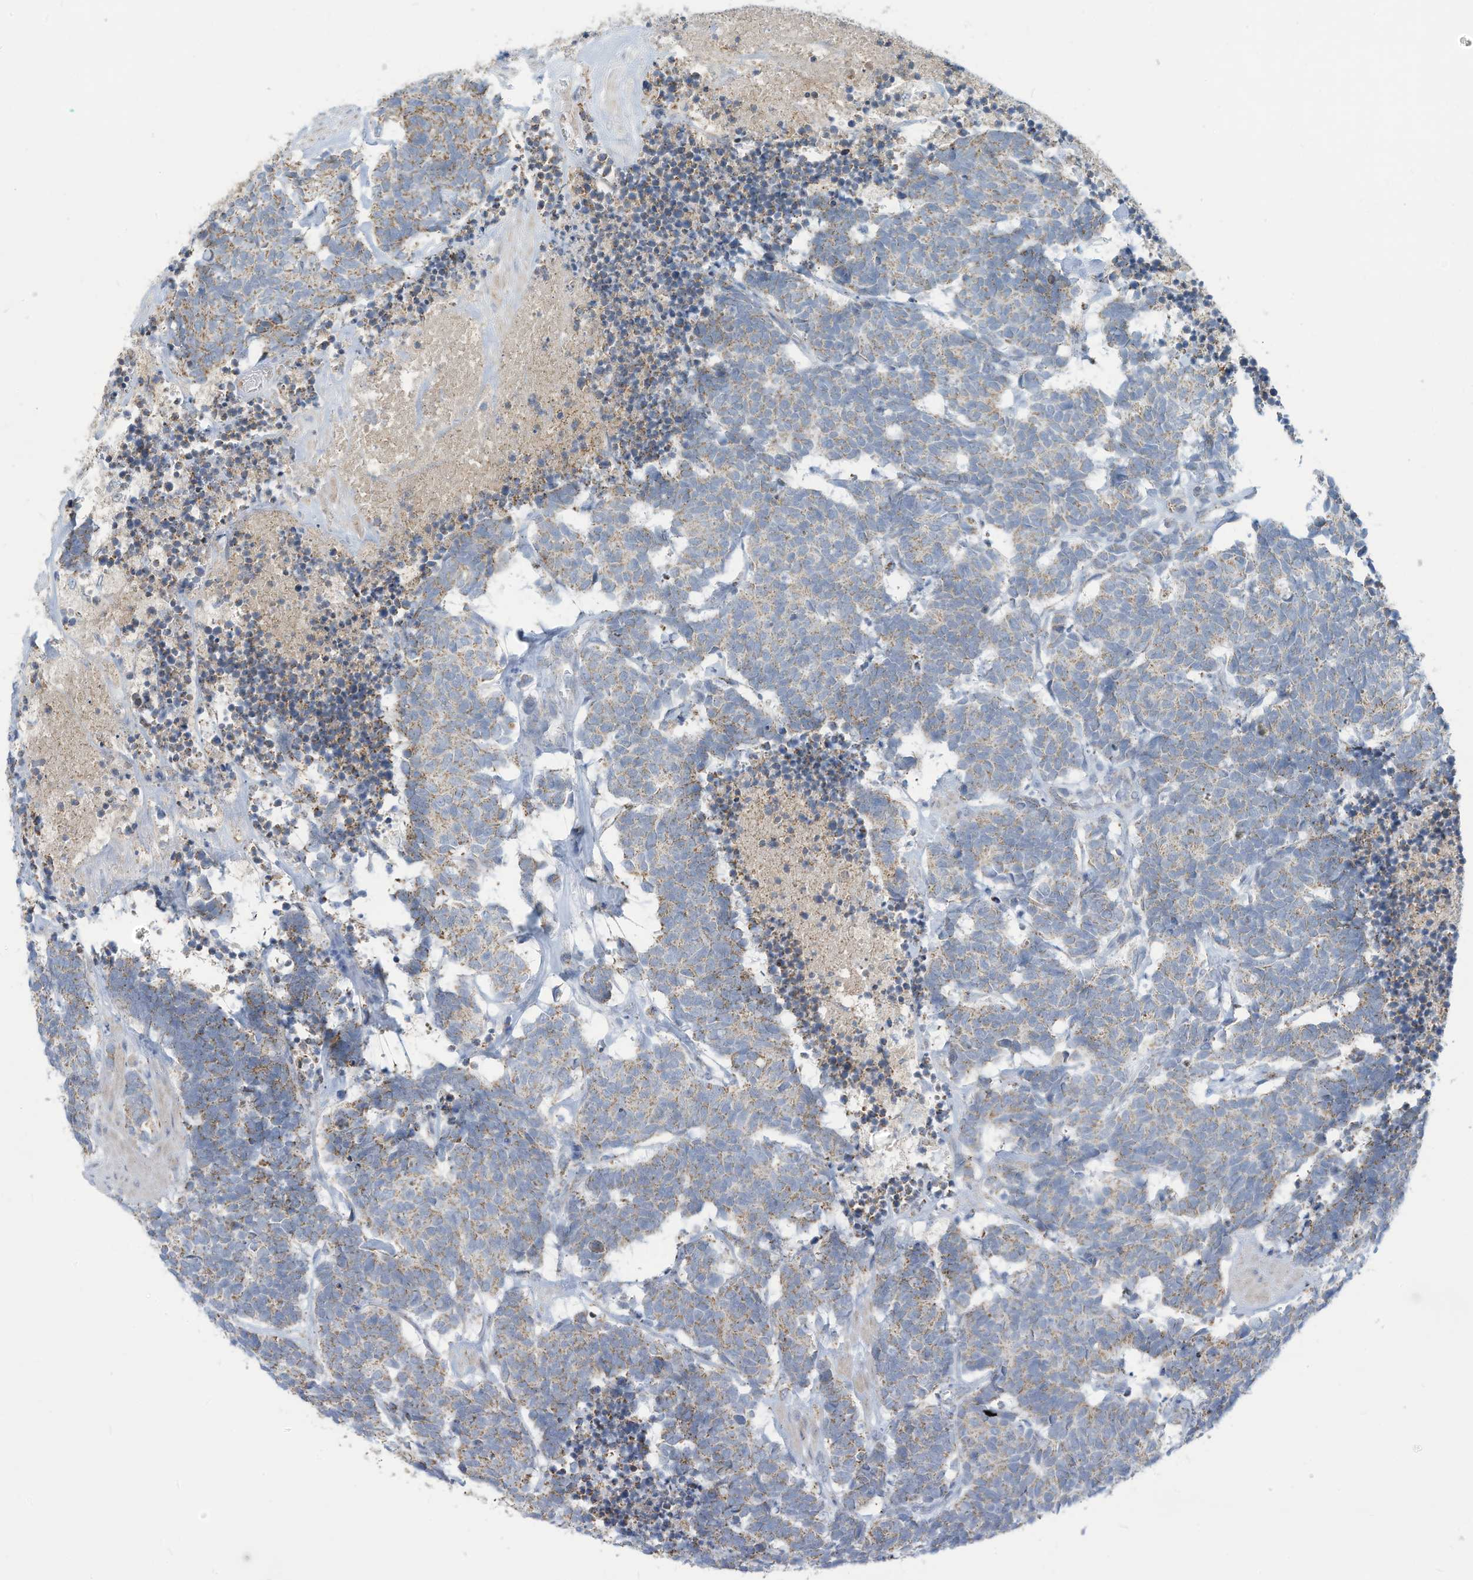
{"staining": {"intensity": "moderate", "quantity": "25%-75%", "location": "cytoplasmic/membranous"}, "tissue": "carcinoid", "cell_type": "Tumor cells", "image_type": "cancer", "snomed": [{"axis": "morphology", "description": "Carcinoma, NOS"}, {"axis": "morphology", "description": "Carcinoid, malignant, NOS"}, {"axis": "topography", "description": "Urinary bladder"}], "caption": "A brown stain highlights moderate cytoplasmic/membranous positivity of a protein in carcinoid tumor cells.", "gene": "NLN", "patient": {"sex": "male", "age": 57}}